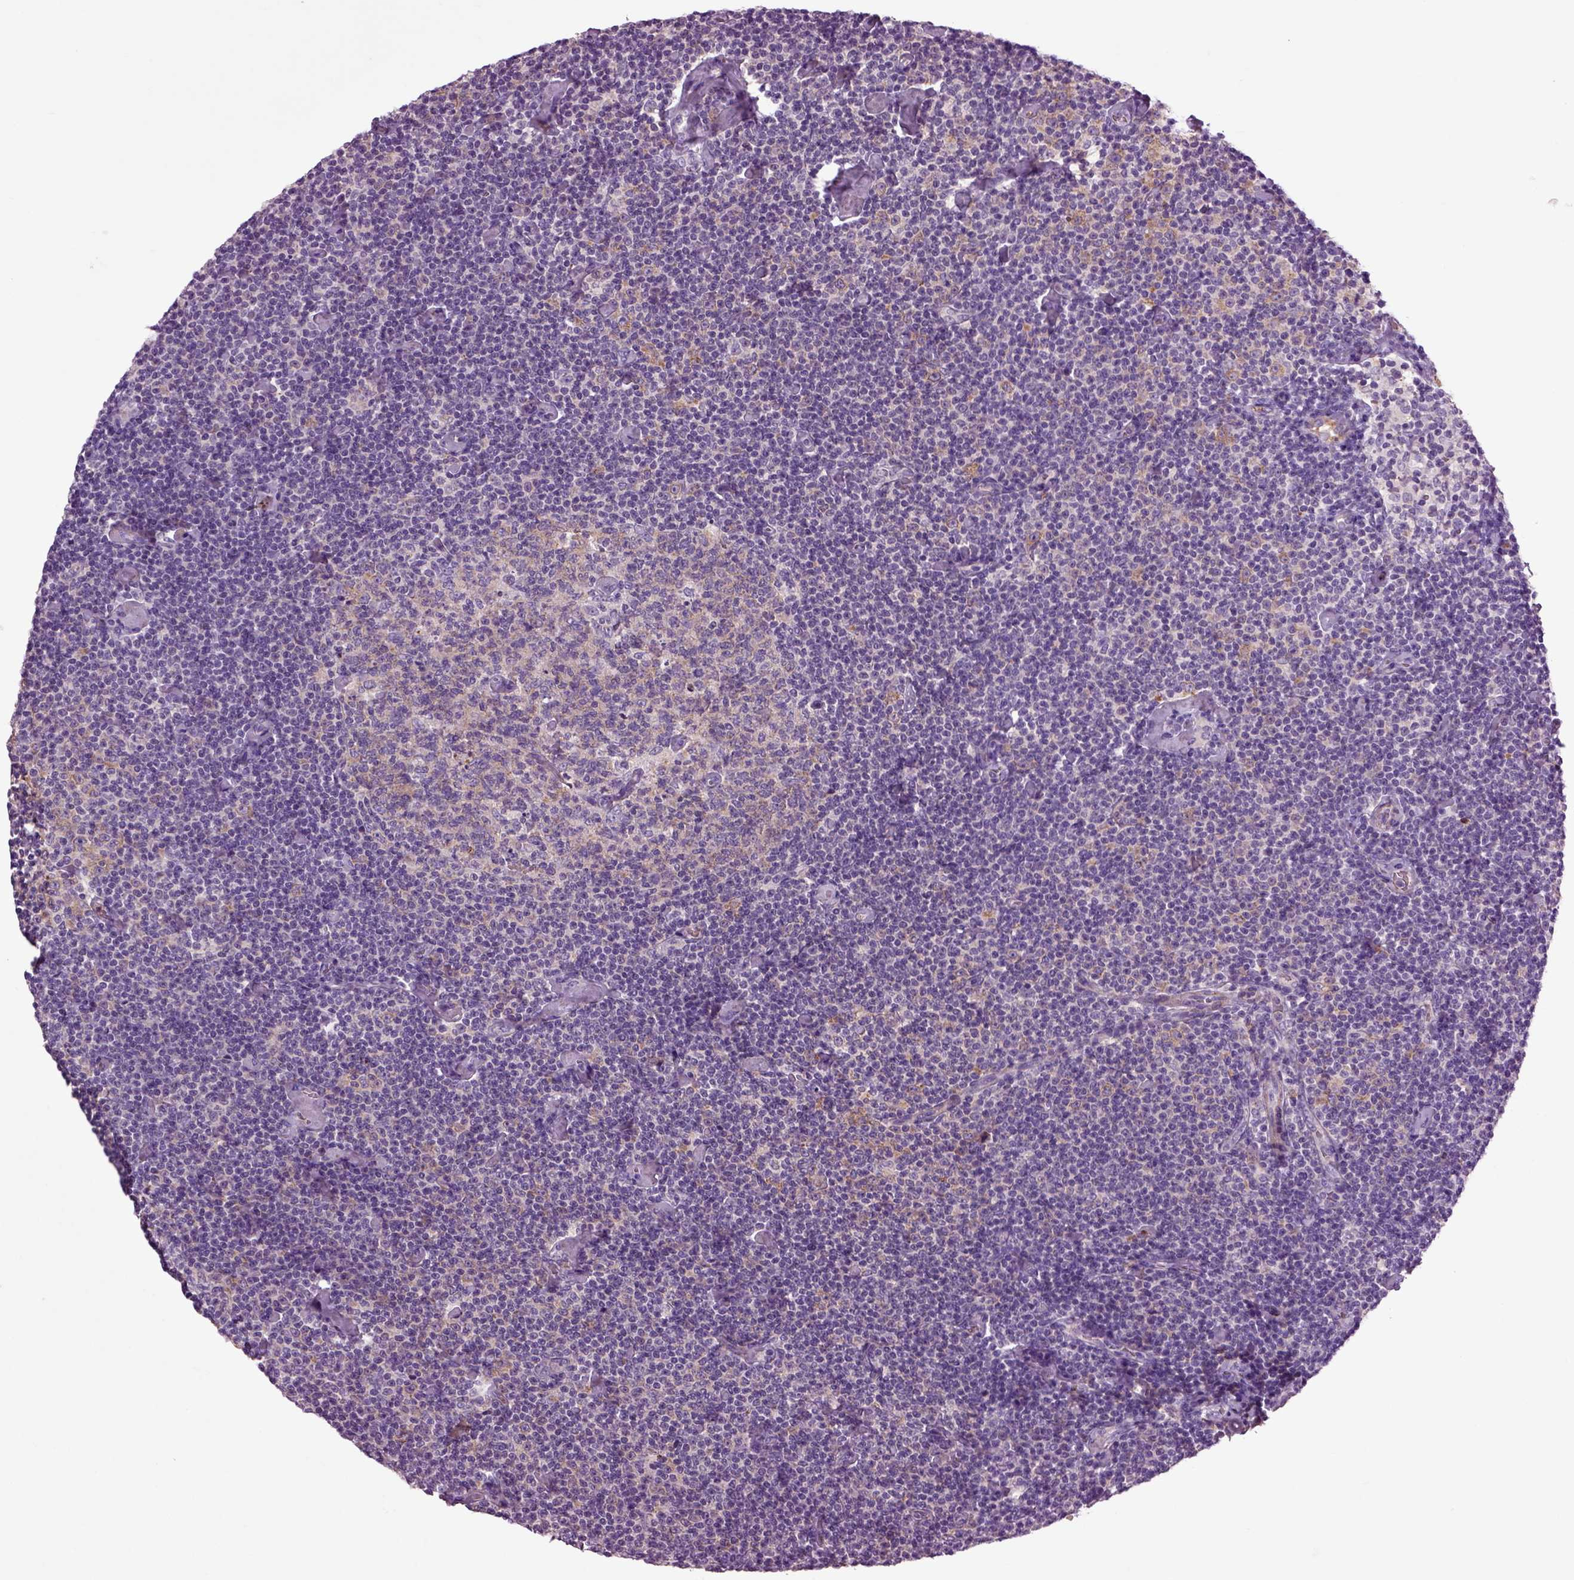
{"staining": {"intensity": "negative", "quantity": "none", "location": "none"}, "tissue": "lymphoma", "cell_type": "Tumor cells", "image_type": "cancer", "snomed": [{"axis": "morphology", "description": "Malignant lymphoma, non-Hodgkin's type, Low grade"}, {"axis": "topography", "description": "Lymph node"}], "caption": "Histopathology image shows no significant protein positivity in tumor cells of malignant lymphoma, non-Hodgkin's type (low-grade).", "gene": "SPON1", "patient": {"sex": "male", "age": 81}}